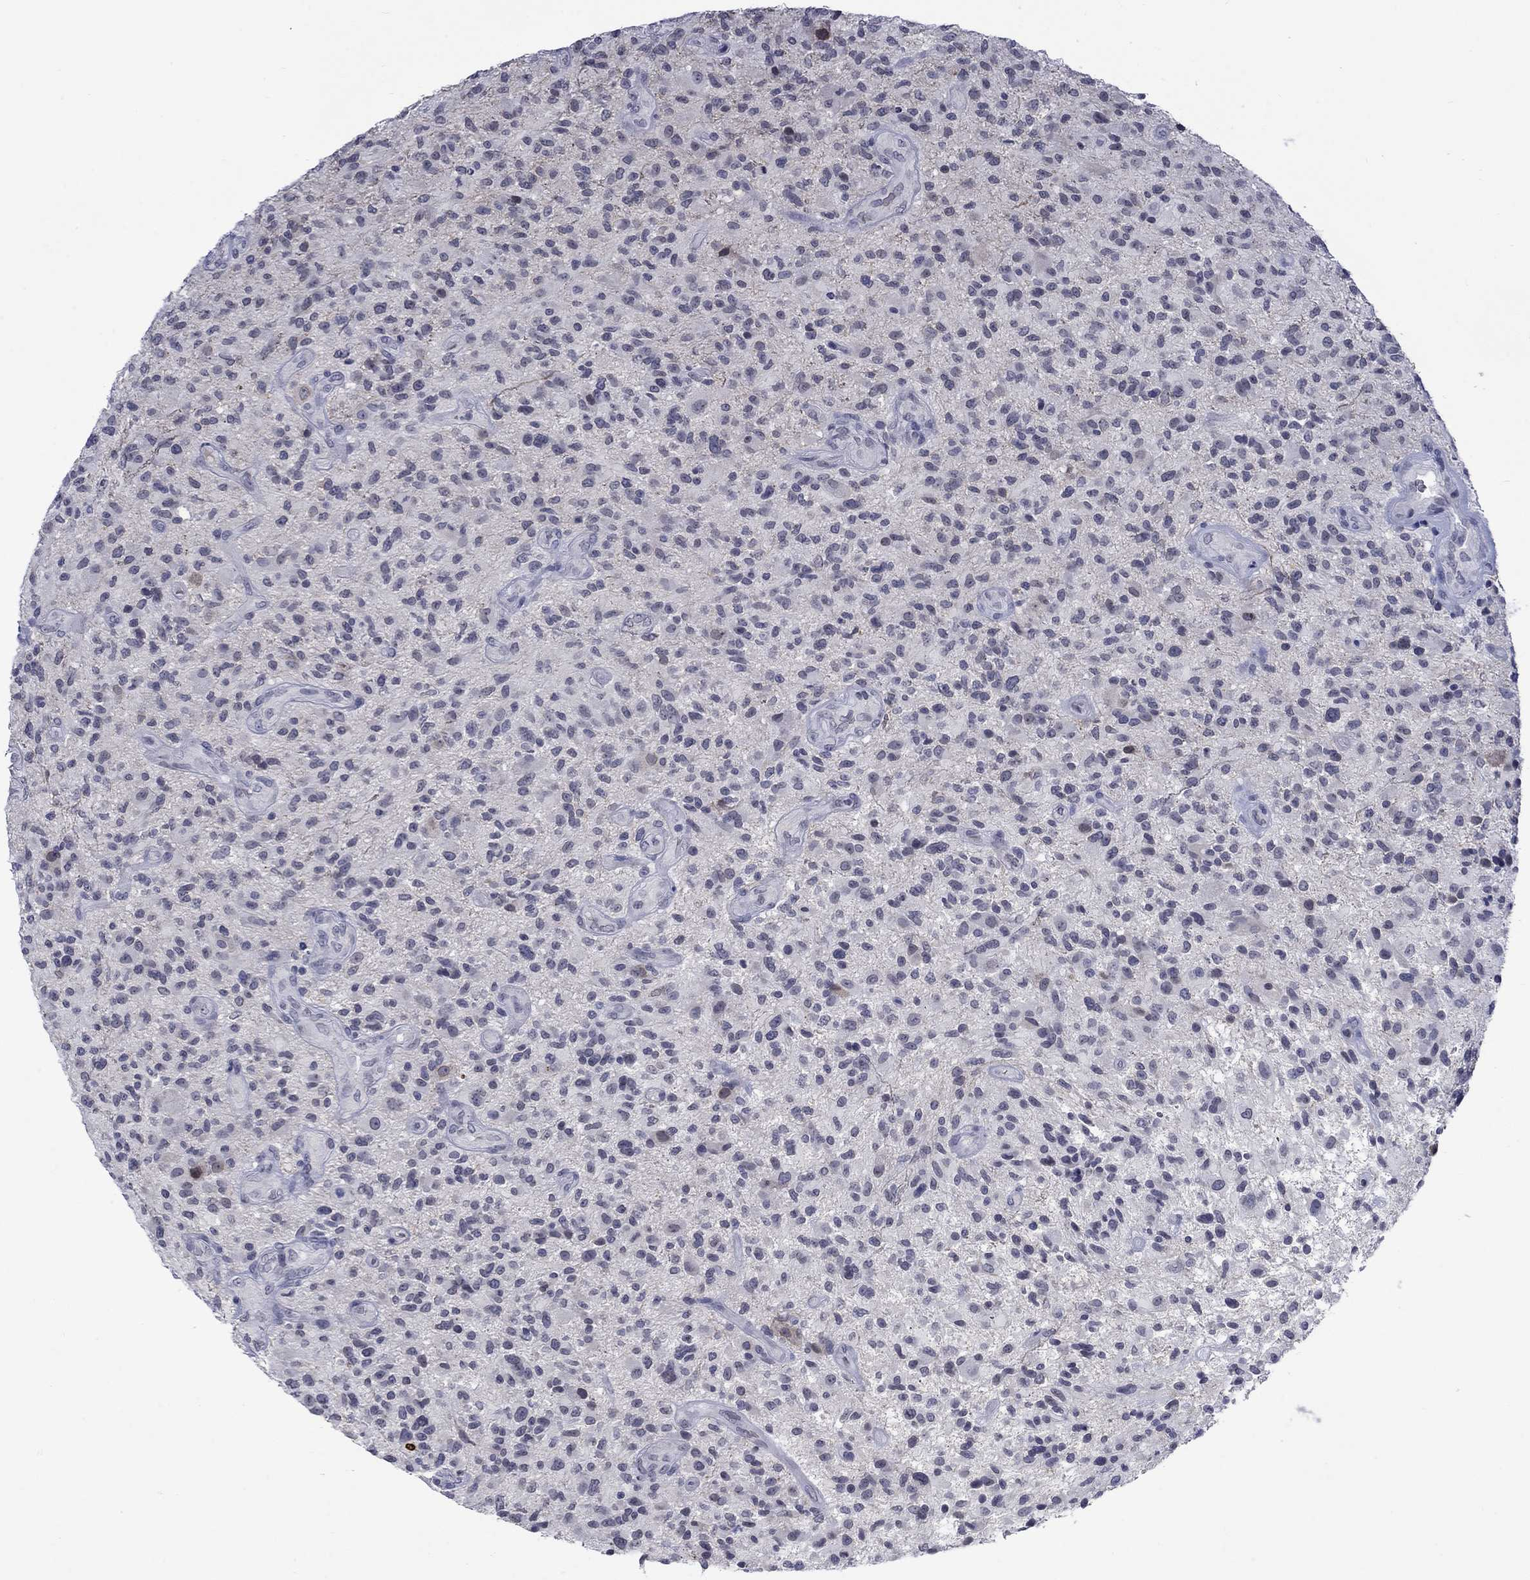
{"staining": {"intensity": "negative", "quantity": "none", "location": "none"}, "tissue": "glioma", "cell_type": "Tumor cells", "image_type": "cancer", "snomed": [{"axis": "morphology", "description": "Glioma, malignant, High grade"}, {"axis": "topography", "description": "Brain"}], "caption": "An immunohistochemistry photomicrograph of glioma is shown. There is no staining in tumor cells of glioma. The staining is performed using DAB brown chromogen with nuclei counter-stained in using hematoxylin.", "gene": "NSMF", "patient": {"sex": "male", "age": 47}}